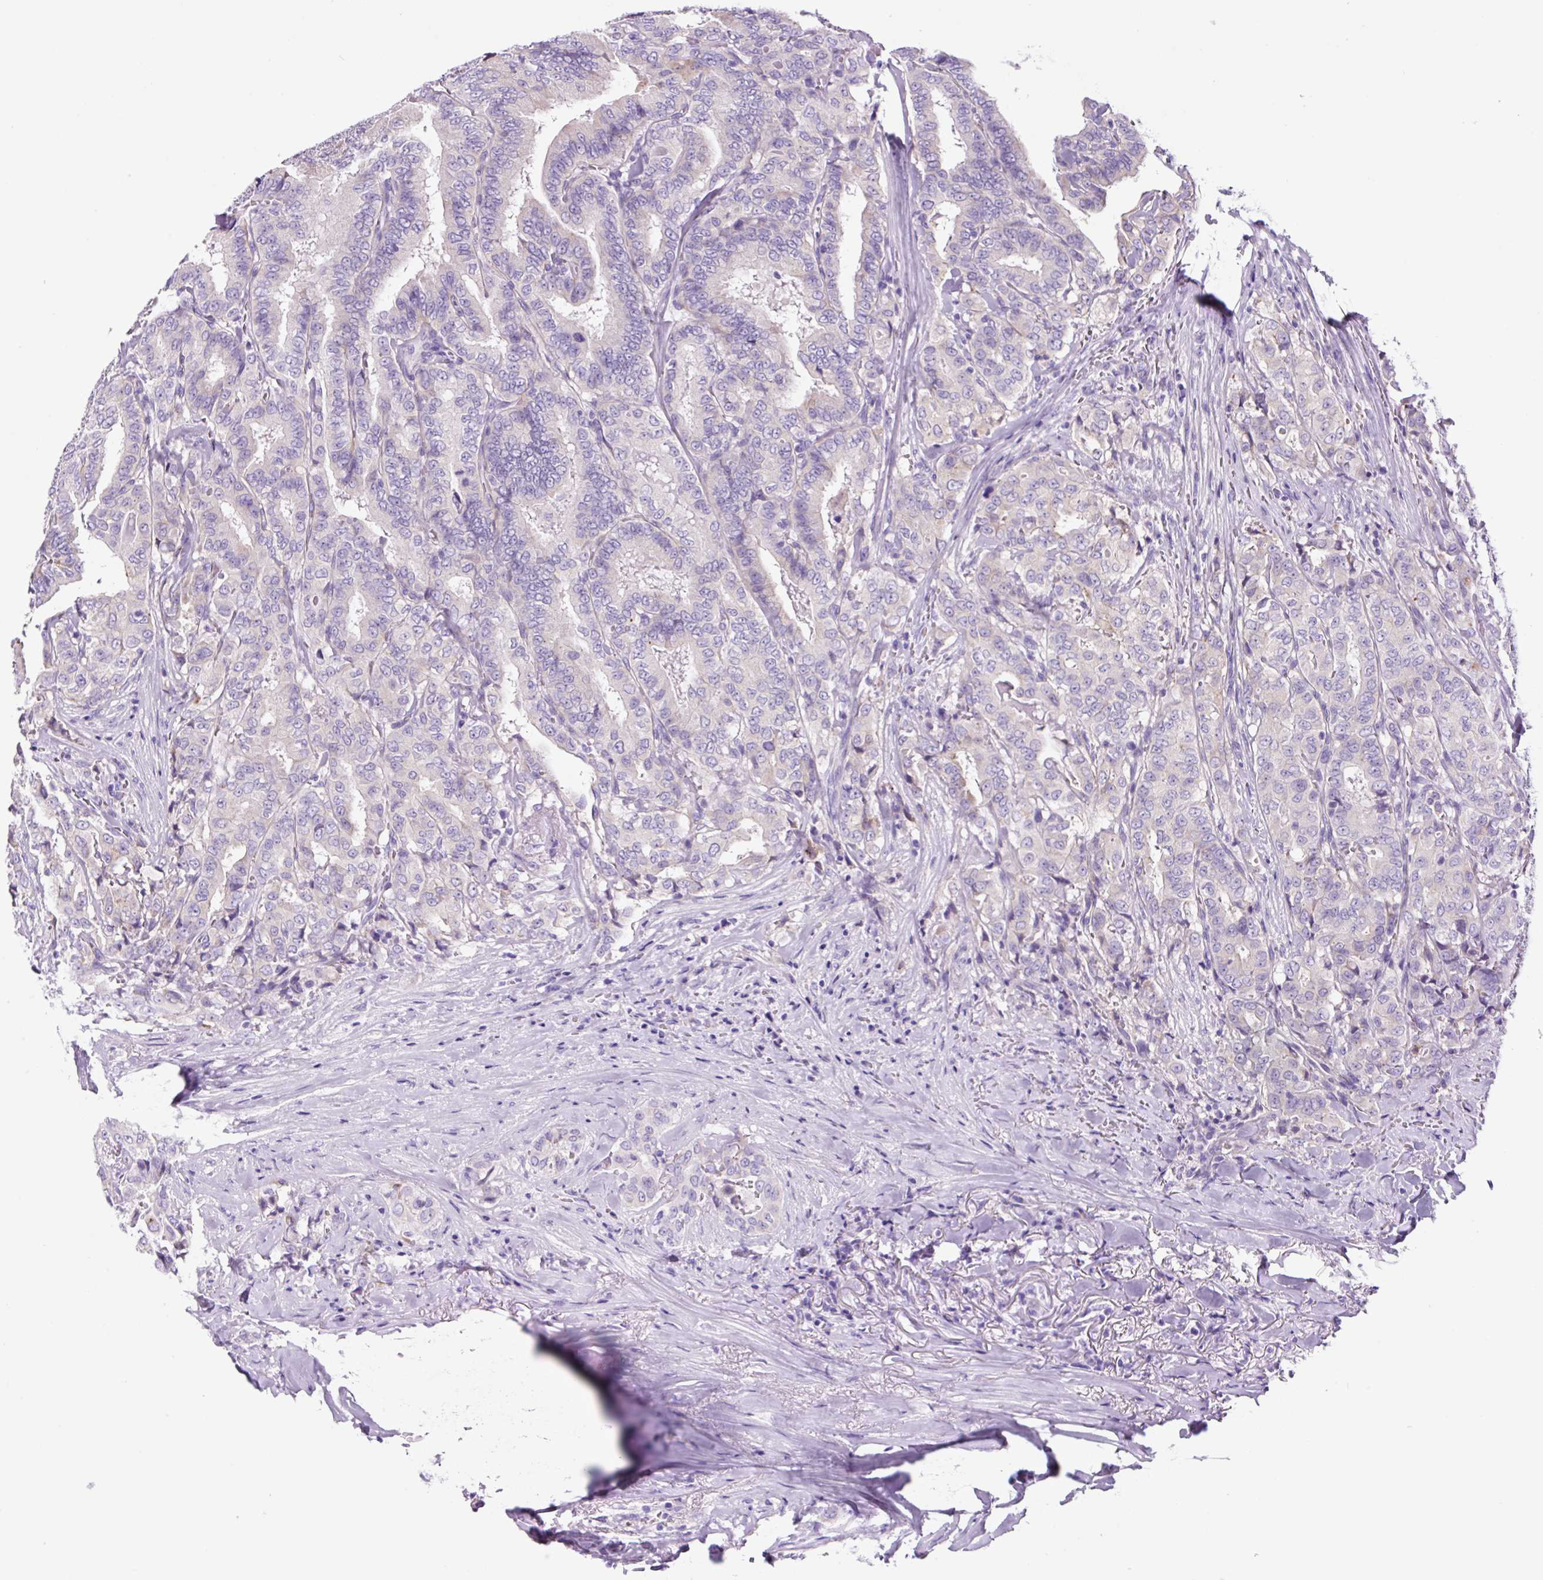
{"staining": {"intensity": "negative", "quantity": "none", "location": "none"}, "tissue": "thyroid cancer", "cell_type": "Tumor cells", "image_type": "cancer", "snomed": [{"axis": "morphology", "description": "Papillary adenocarcinoma, NOS"}, {"axis": "topography", "description": "Thyroid gland"}], "caption": "An immunohistochemistry photomicrograph of thyroid cancer is shown. There is no staining in tumor cells of thyroid cancer.", "gene": "LCN10", "patient": {"sex": "male", "age": 61}}